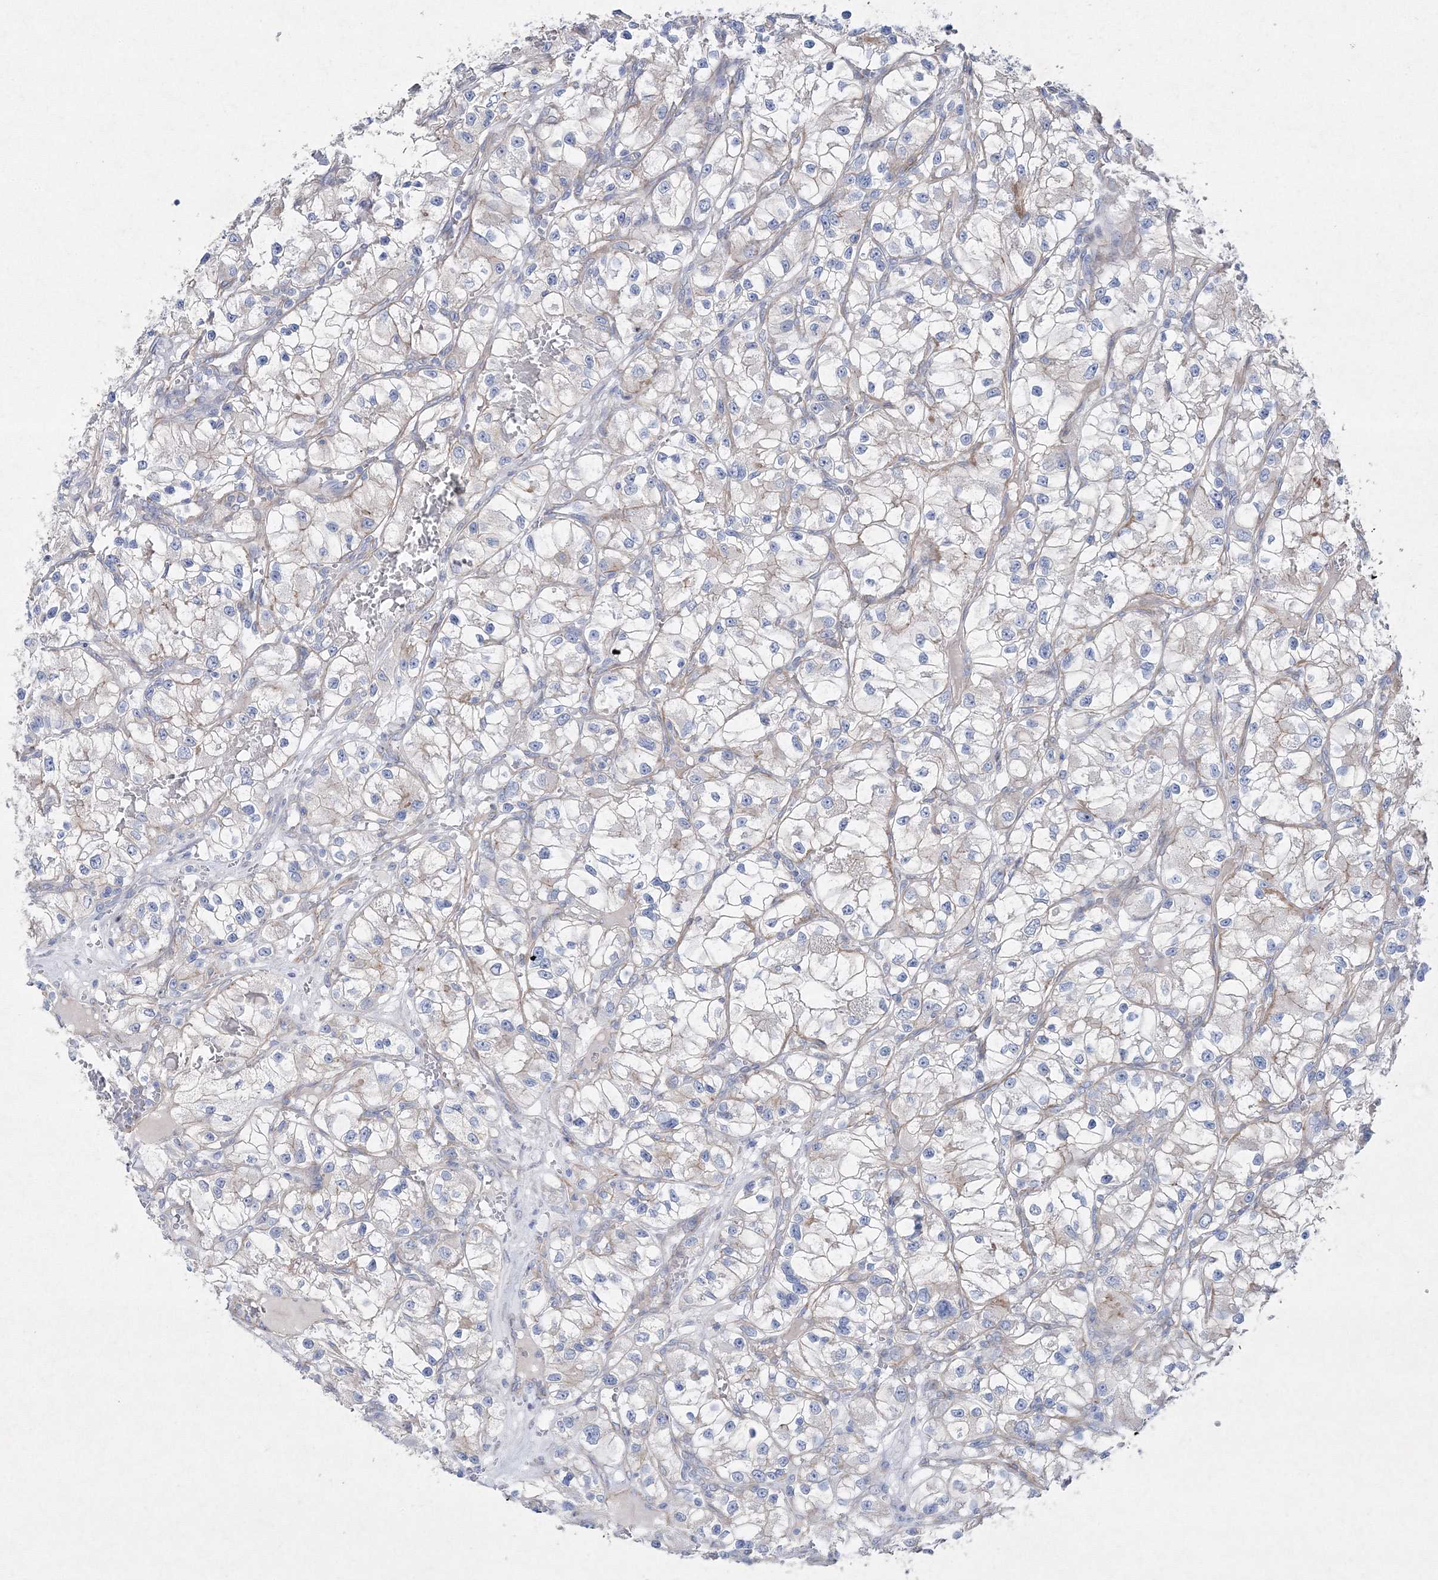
{"staining": {"intensity": "negative", "quantity": "none", "location": "none"}, "tissue": "renal cancer", "cell_type": "Tumor cells", "image_type": "cancer", "snomed": [{"axis": "morphology", "description": "Adenocarcinoma, NOS"}, {"axis": "topography", "description": "Kidney"}], "caption": "Immunohistochemistry (IHC) of renal cancer reveals no positivity in tumor cells.", "gene": "NAA40", "patient": {"sex": "female", "age": 57}}